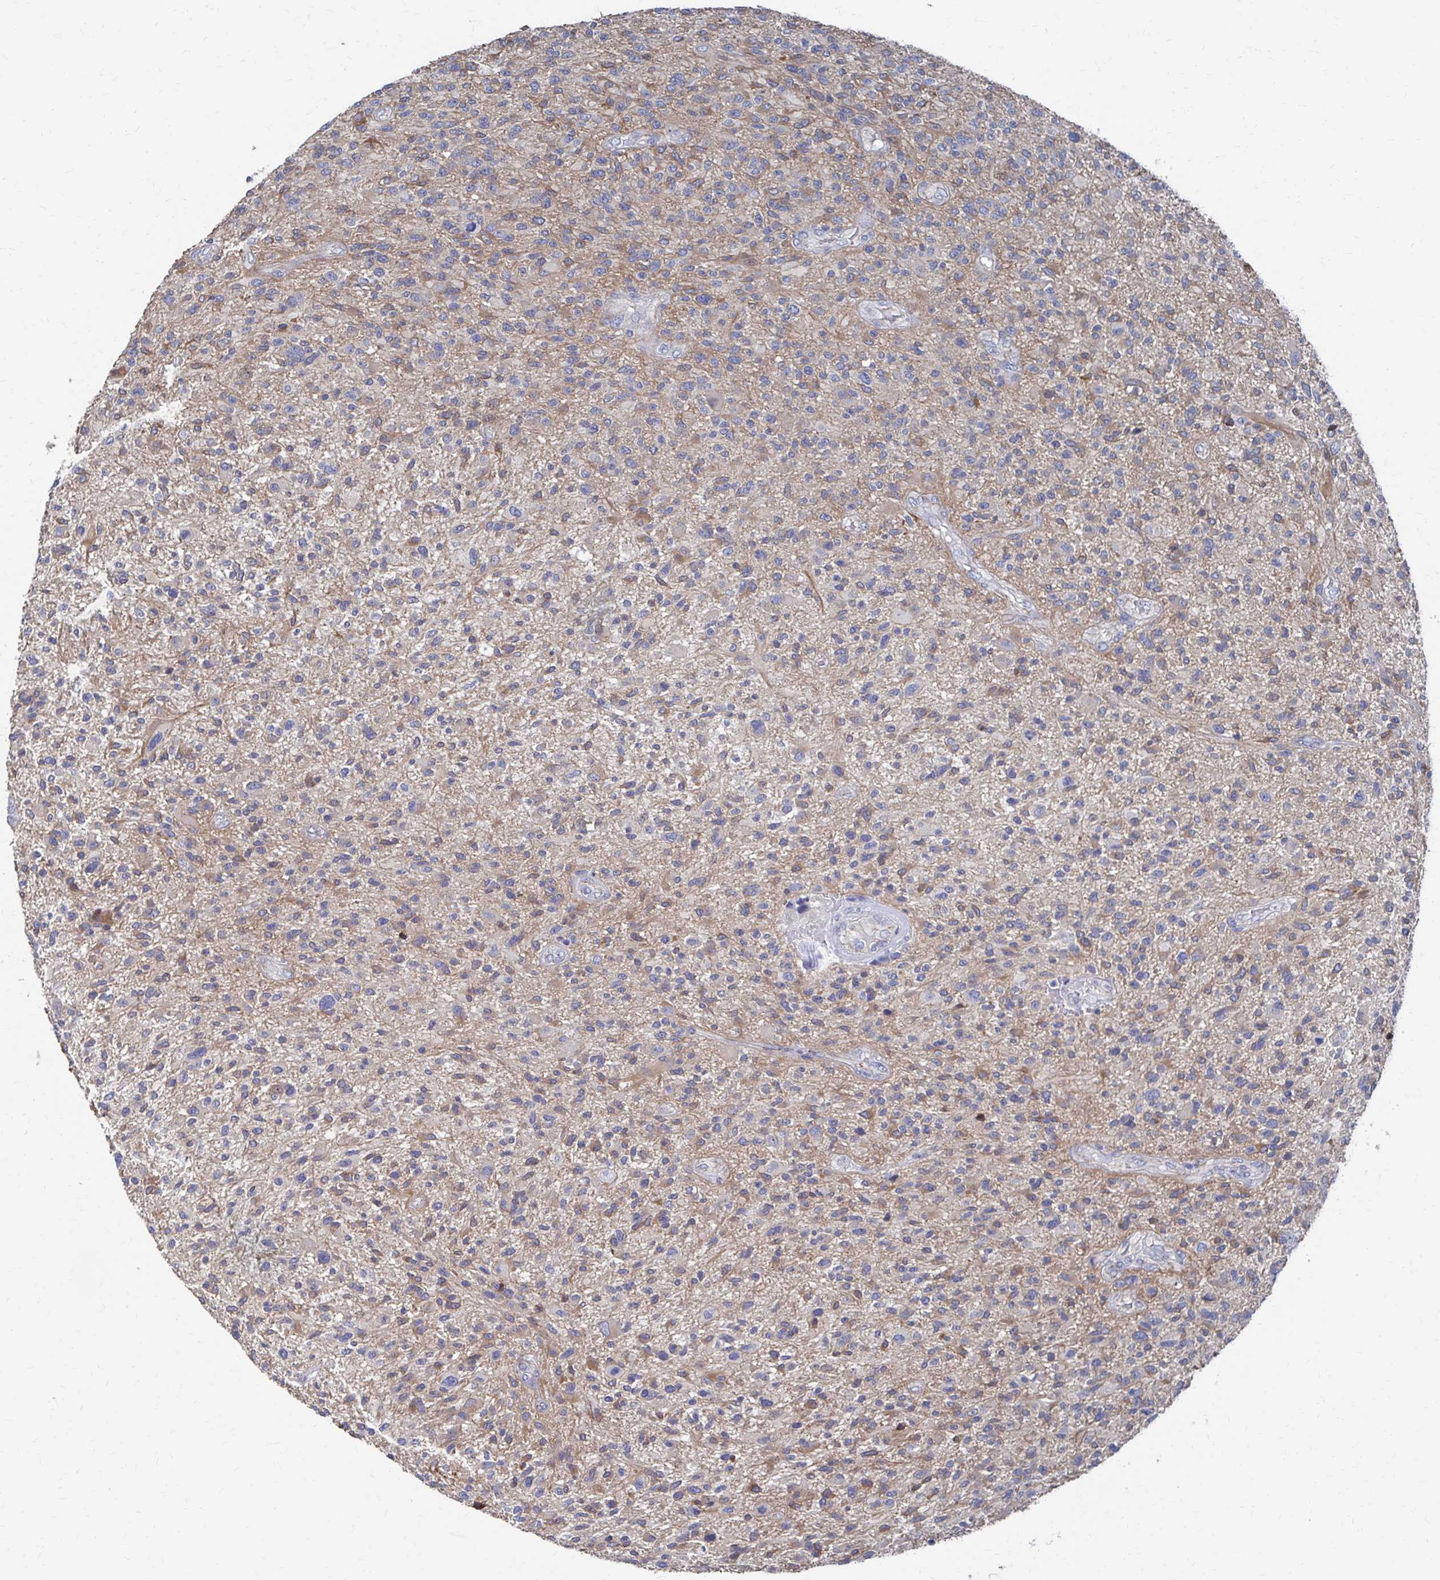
{"staining": {"intensity": "weak", "quantity": "<25%", "location": "cytoplasmic/membranous"}, "tissue": "glioma", "cell_type": "Tumor cells", "image_type": "cancer", "snomed": [{"axis": "morphology", "description": "Glioma, malignant, High grade"}, {"axis": "topography", "description": "Brain"}], "caption": "The photomicrograph shows no significant staining in tumor cells of malignant high-grade glioma. Nuclei are stained in blue.", "gene": "PLEKHG7", "patient": {"sex": "male", "age": 47}}